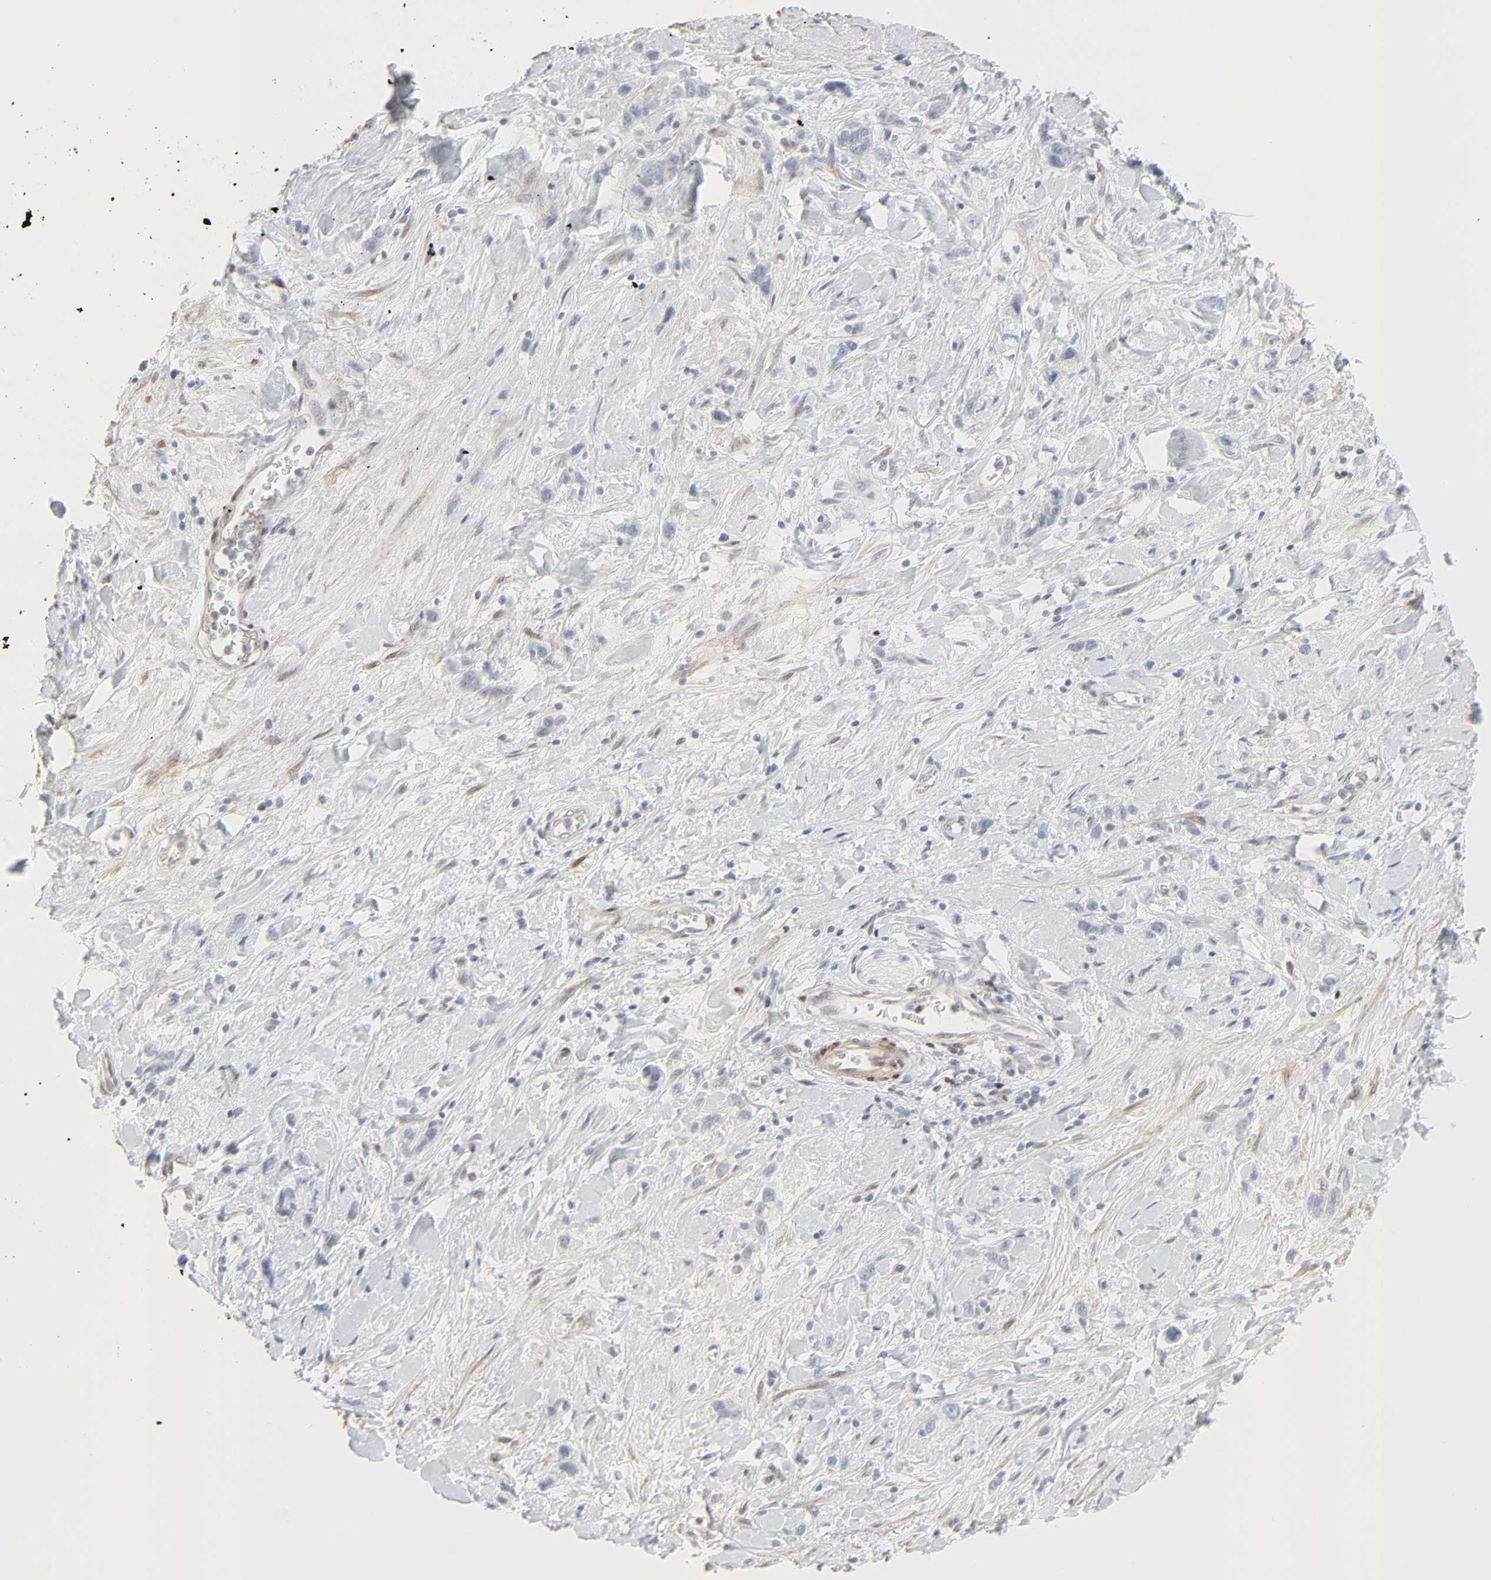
{"staining": {"intensity": "negative", "quantity": "none", "location": "none"}, "tissue": "stomach cancer", "cell_type": "Tumor cells", "image_type": "cancer", "snomed": [{"axis": "morphology", "description": "Normal tissue, NOS"}, {"axis": "morphology", "description": "Adenocarcinoma, NOS"}, {"axis": "morphology", "description": "Adenocarcinoma, High grade"}, {"axis": "topography", "description": "Stomach, upper"}, {"axis": "topography", "description": "Stomach"}], "caption": "Micrograph shows no significant protein staining in tumor cells of stomach adenocarcinoma.", "gene": "ZBTB16", "patient": {"sex": "female", "age": 65}}